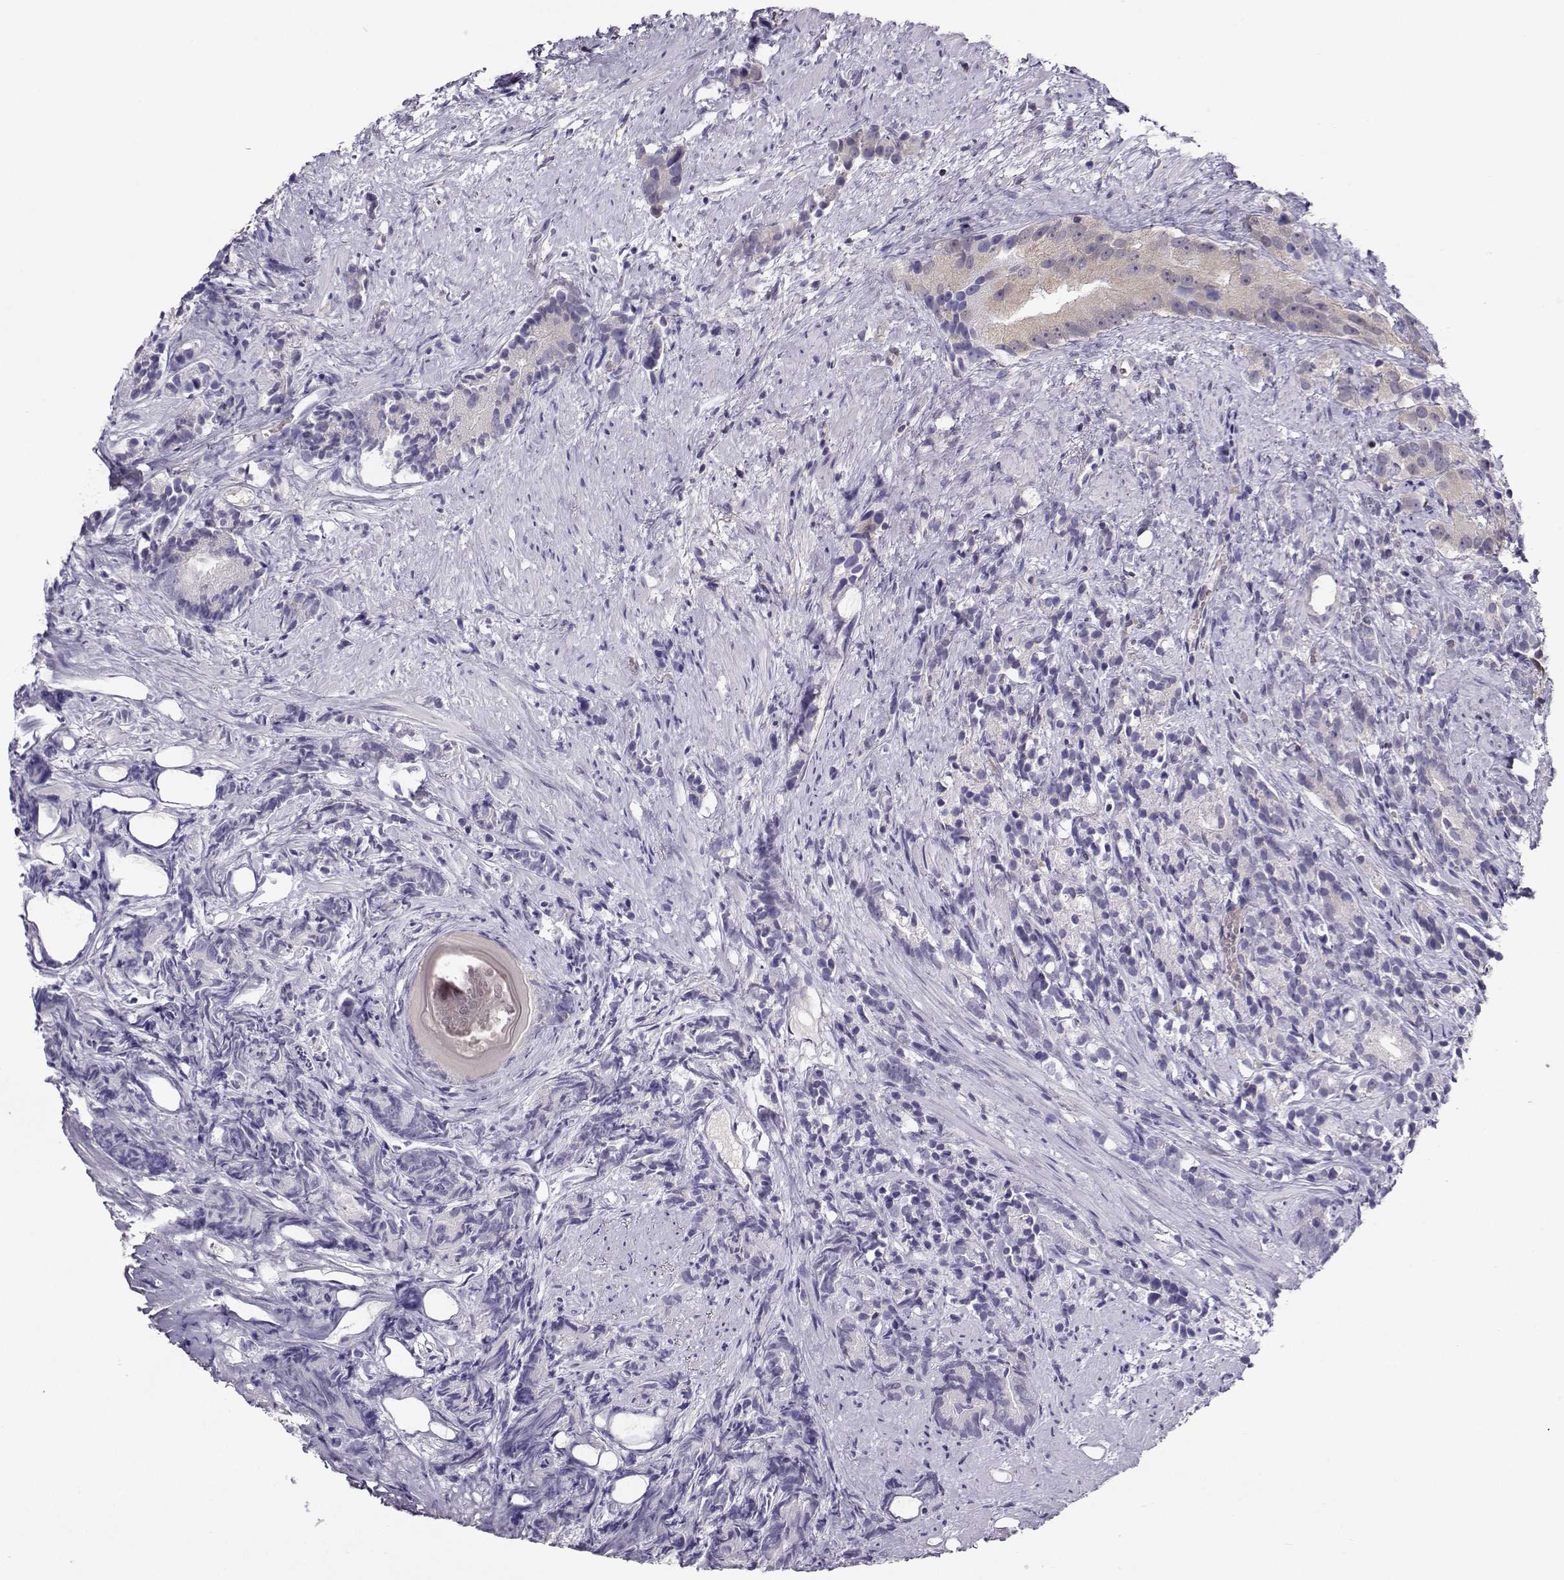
{"staining": {"intensity": "weak", "quantity": "25%-75%", "location": "cytoplasmic/membranous"}, "tissue": "prostate cancer", "cell_type": "Tumor cells", "image_type": "cancer", "snomed": [{"axis": "morphology", "description": "Adenocarcinoma, High grade"}, {"axis": "topography", "description": "Prostate"}], "caption": "Immunohistochemical staining of human adenocarcinoma (high-grade) (prostate) exhibits weak cytoplasmic/membranous protein positivity in approximately 25%-75% of tumor cells.", "gene": "PGK1", "patient": {"sex": "male", "age": 90}}